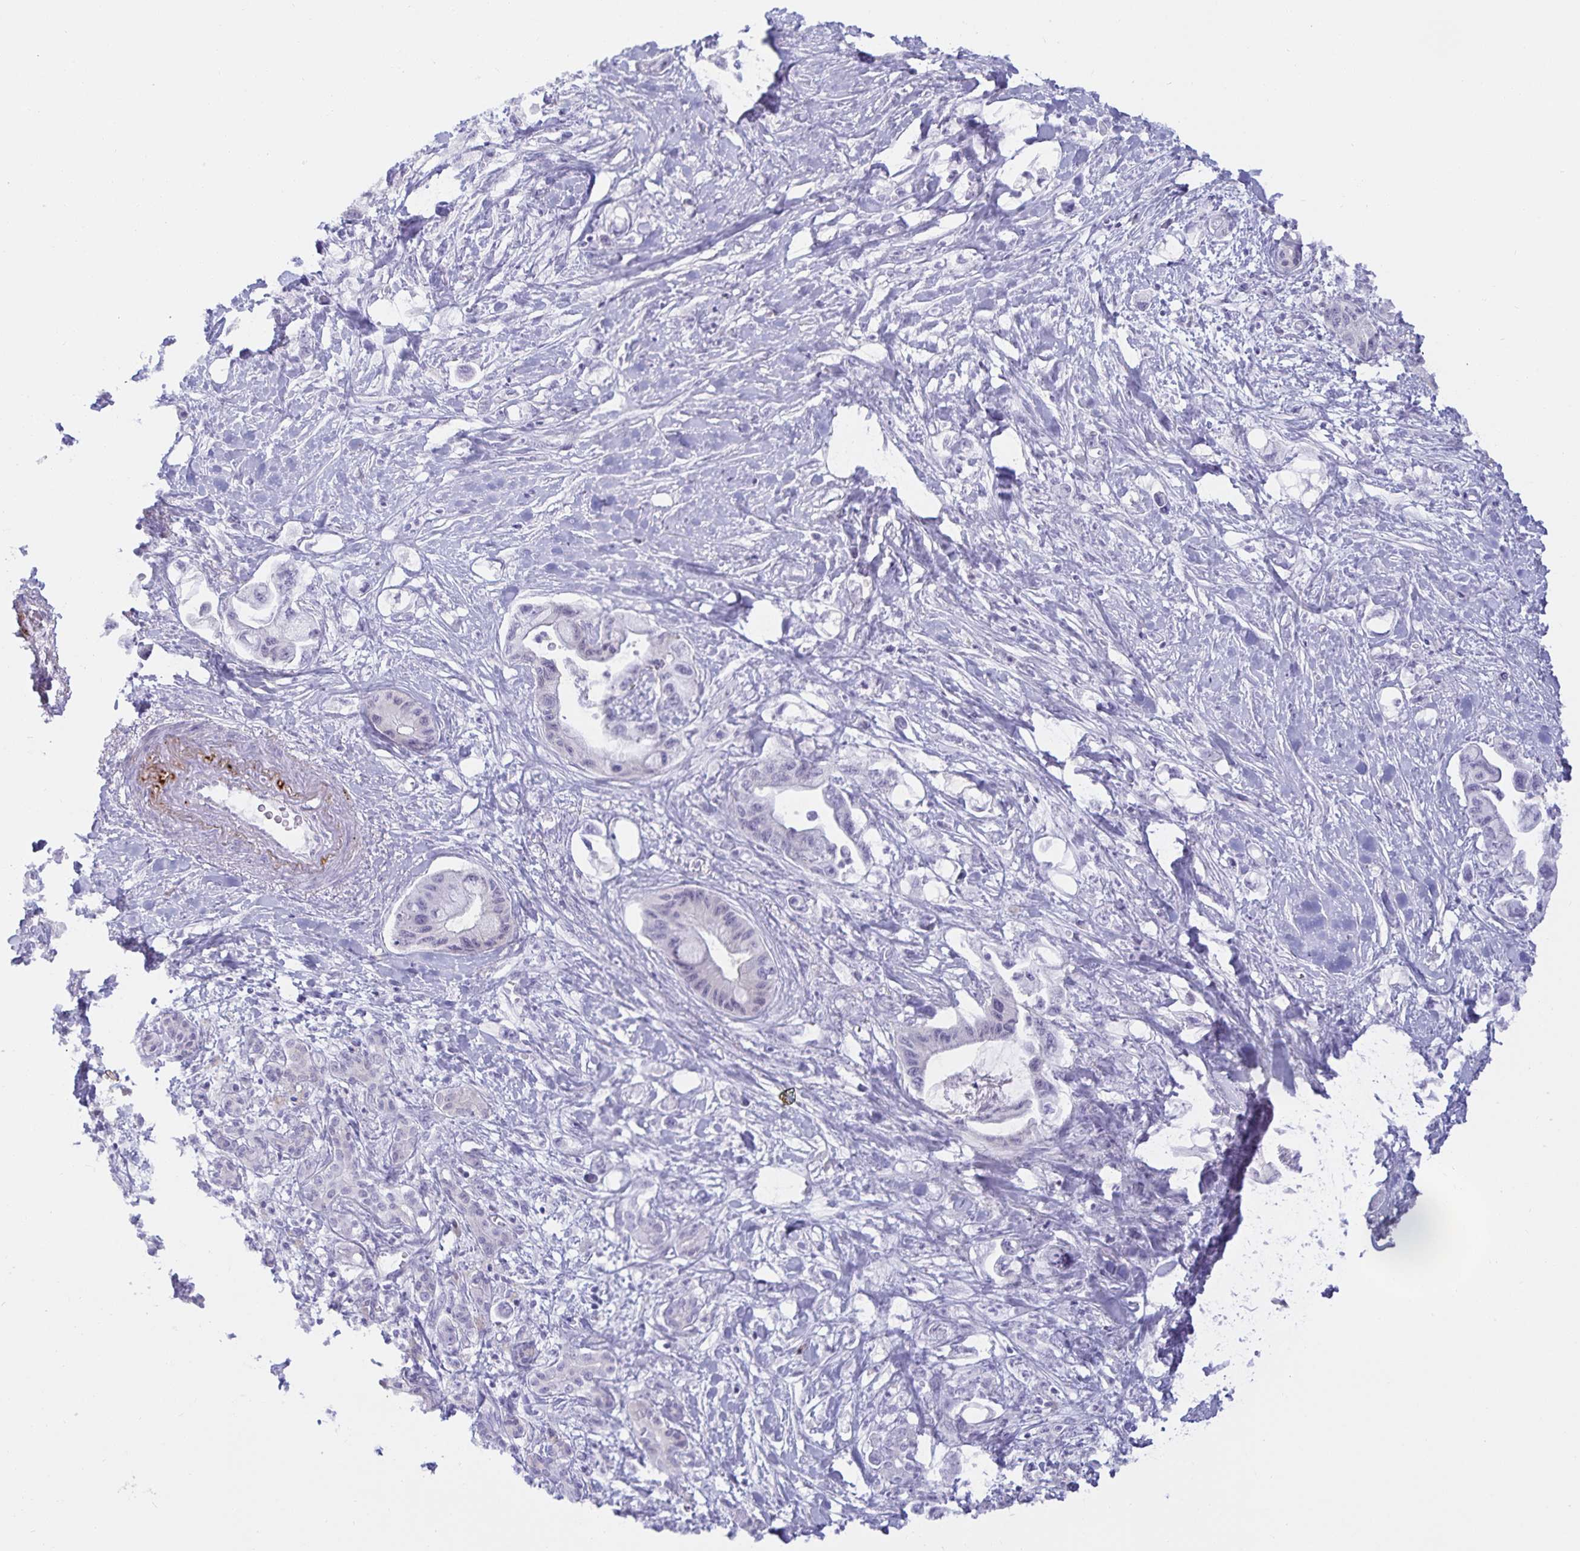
{"staining": {"intensity": "negative", "quantity": "none", "location": "none"}, "tissue": "pancreatic cancer", "cell_type": "Tumor cells", "image_type": "cancer", "snomed": [{"axis": "morphology", "description": "Adenocarcinoma, NOS"}, {"axis": "topography", "description": "Pancreas"}], "caption": "The image shows no significant staining in tumor cells of pancreatic cancer.", "gene": "MON2", "patient": {"sex": "male", "age": 61}}